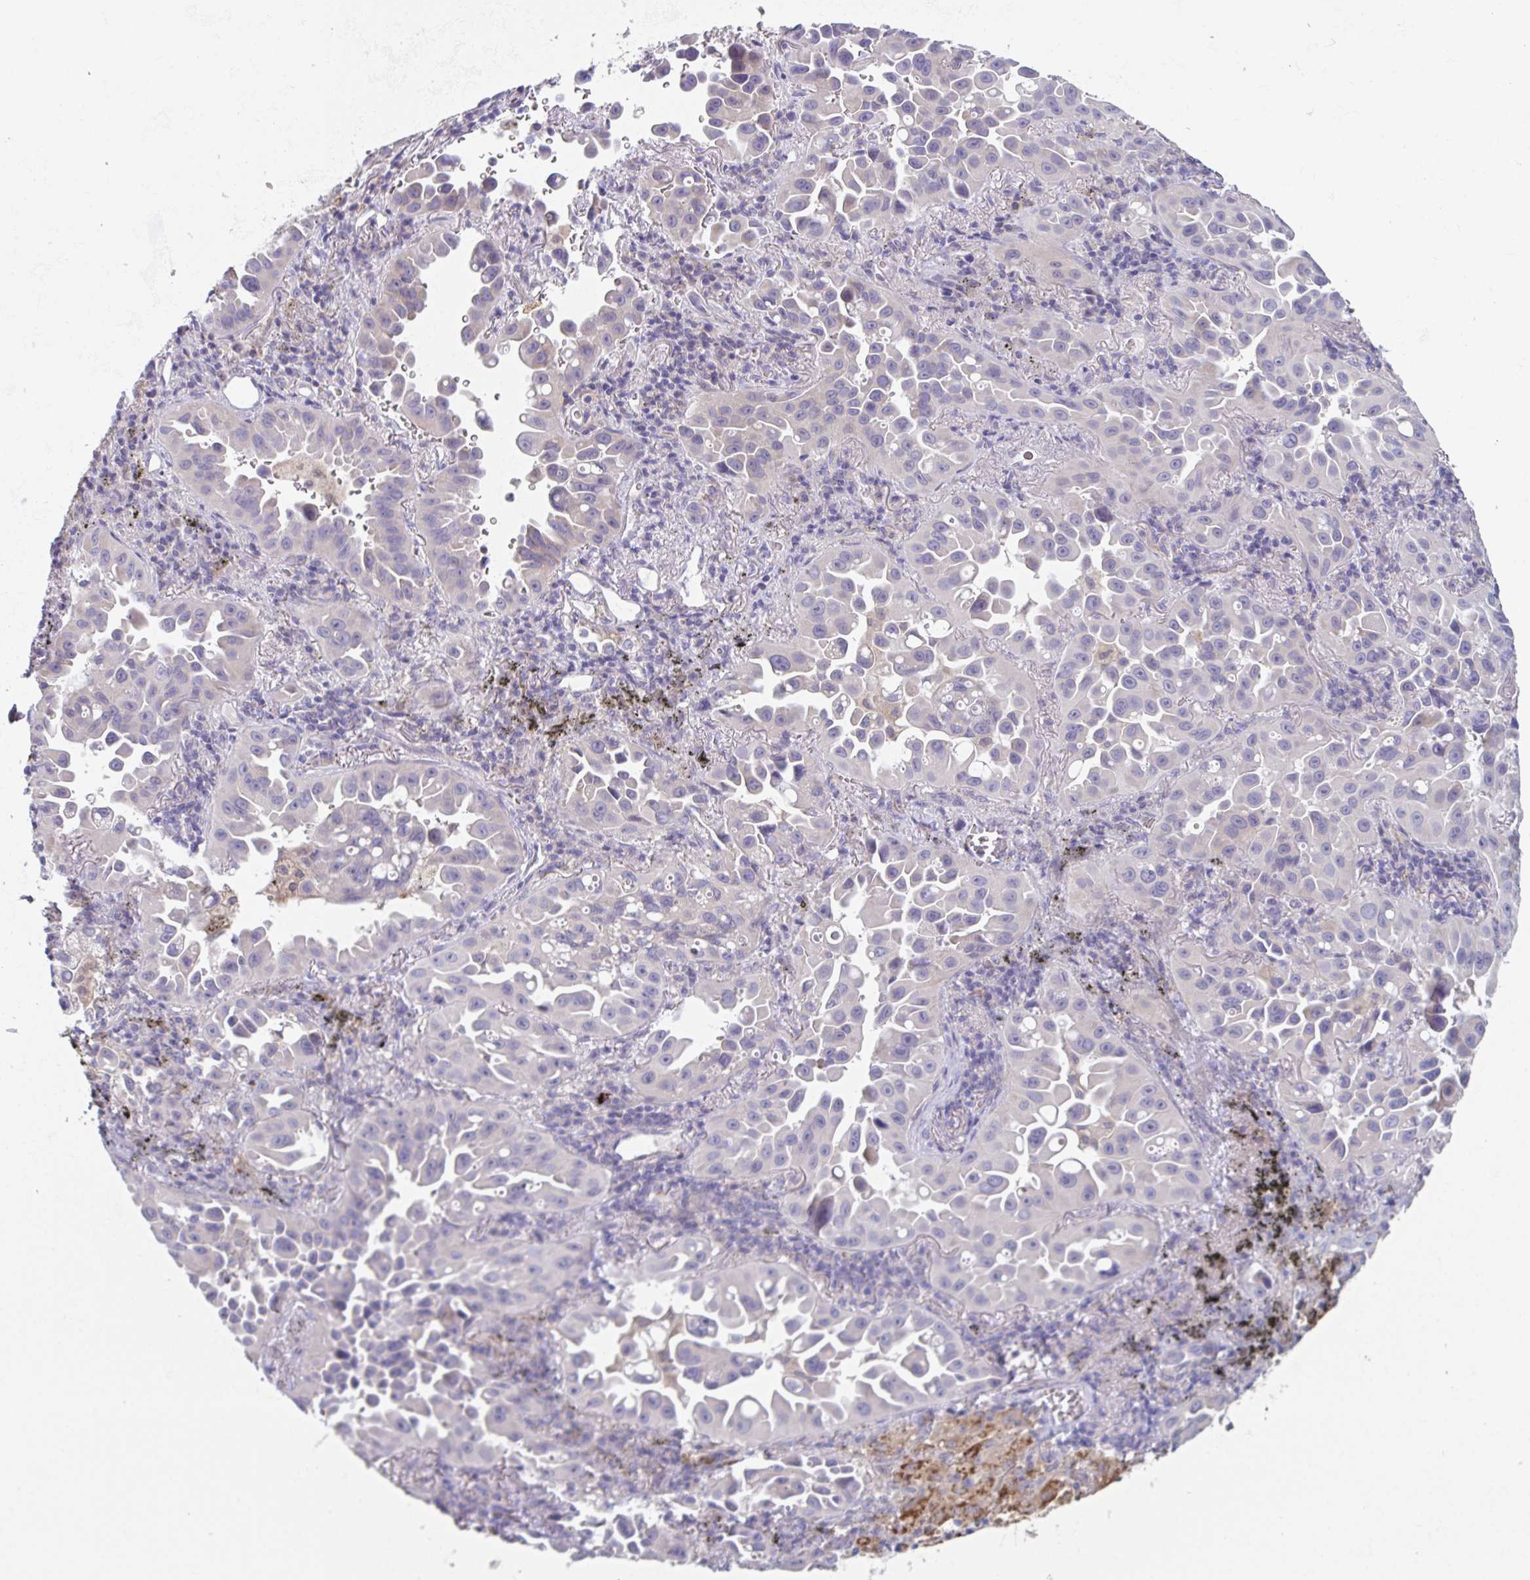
{"staining": {"intensity": "negative", "quantity": "none", "location": "none"}, "tissue": "lung cancer", "cell_type": "Tumor cells", "image_type": "cancer", "snomed": [{"axis": "morphology", "description": "Adenocarcinoma, NOS"}, {"axis": "topography", "description": "Lung"}], "caption": "A micrograph of human lung cancer is negative for staining in tumor cells.", "gene": "PTPRD", "patient": {"sex": "male", "age": 68}}